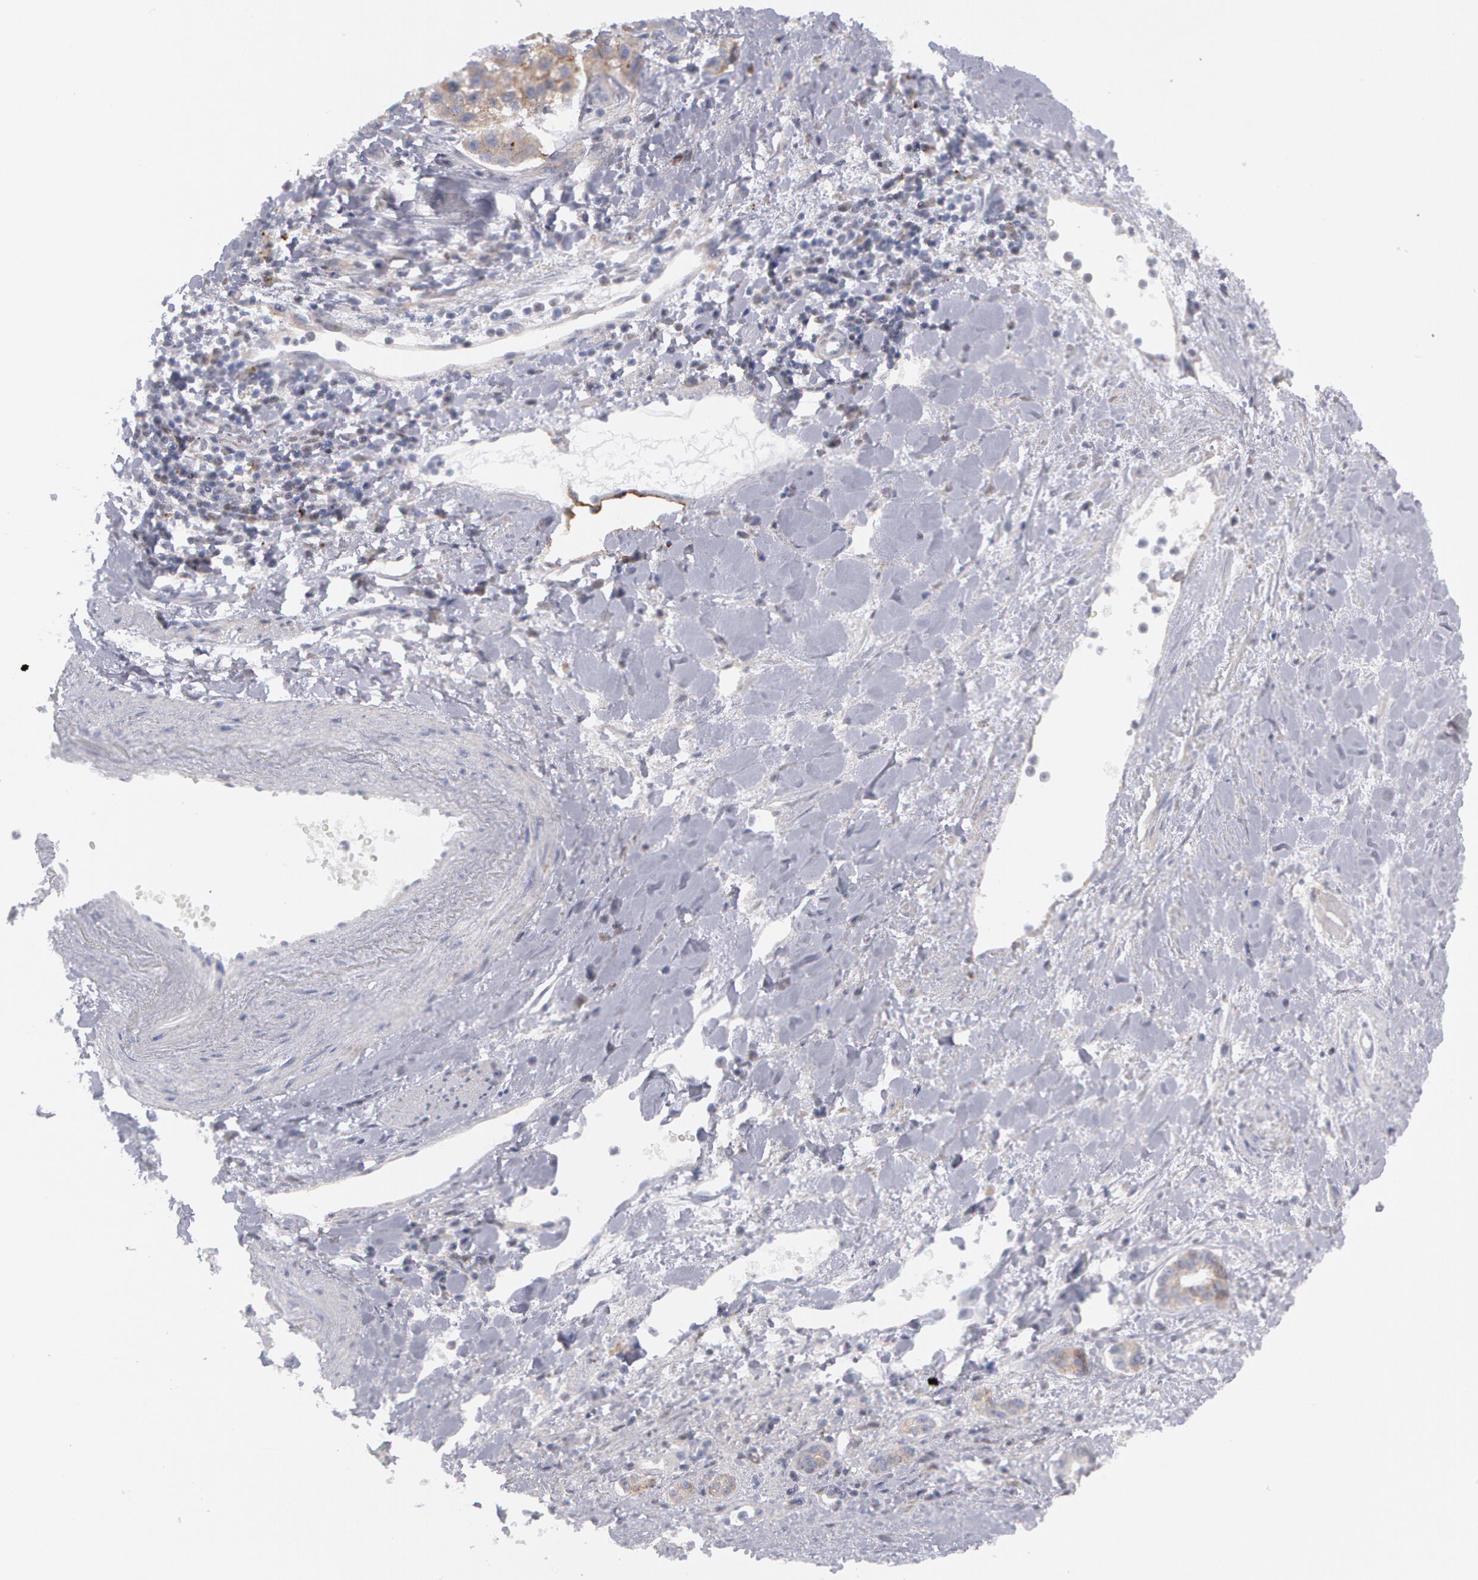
{"staining": {"intensity": "weak", "quantity": "25%-75%", "location": "cytoplasmic/membranous"}, "tissue": "liver cancer", "cell_type": "Tumor cells", "image_type": "cancer", "snomed": [{"axis": "morphology", "description": "Carcinoma, Hepatocellular, NOS"}, {"axis": "topography", "description": "Liver"}], "caption": "A high-resolution micrograph shows immunohistochemistry (IHC) staining of liver hepatocellular carcinoma, which exhibits weak cytoplasmic/membranous positivity in about 25%-75% of tumor cells. The protein is shown in brown color, while the nuclei are stained blue.", "gene": "ERBB2", "patient": {"sex": "female", "age": 85}}